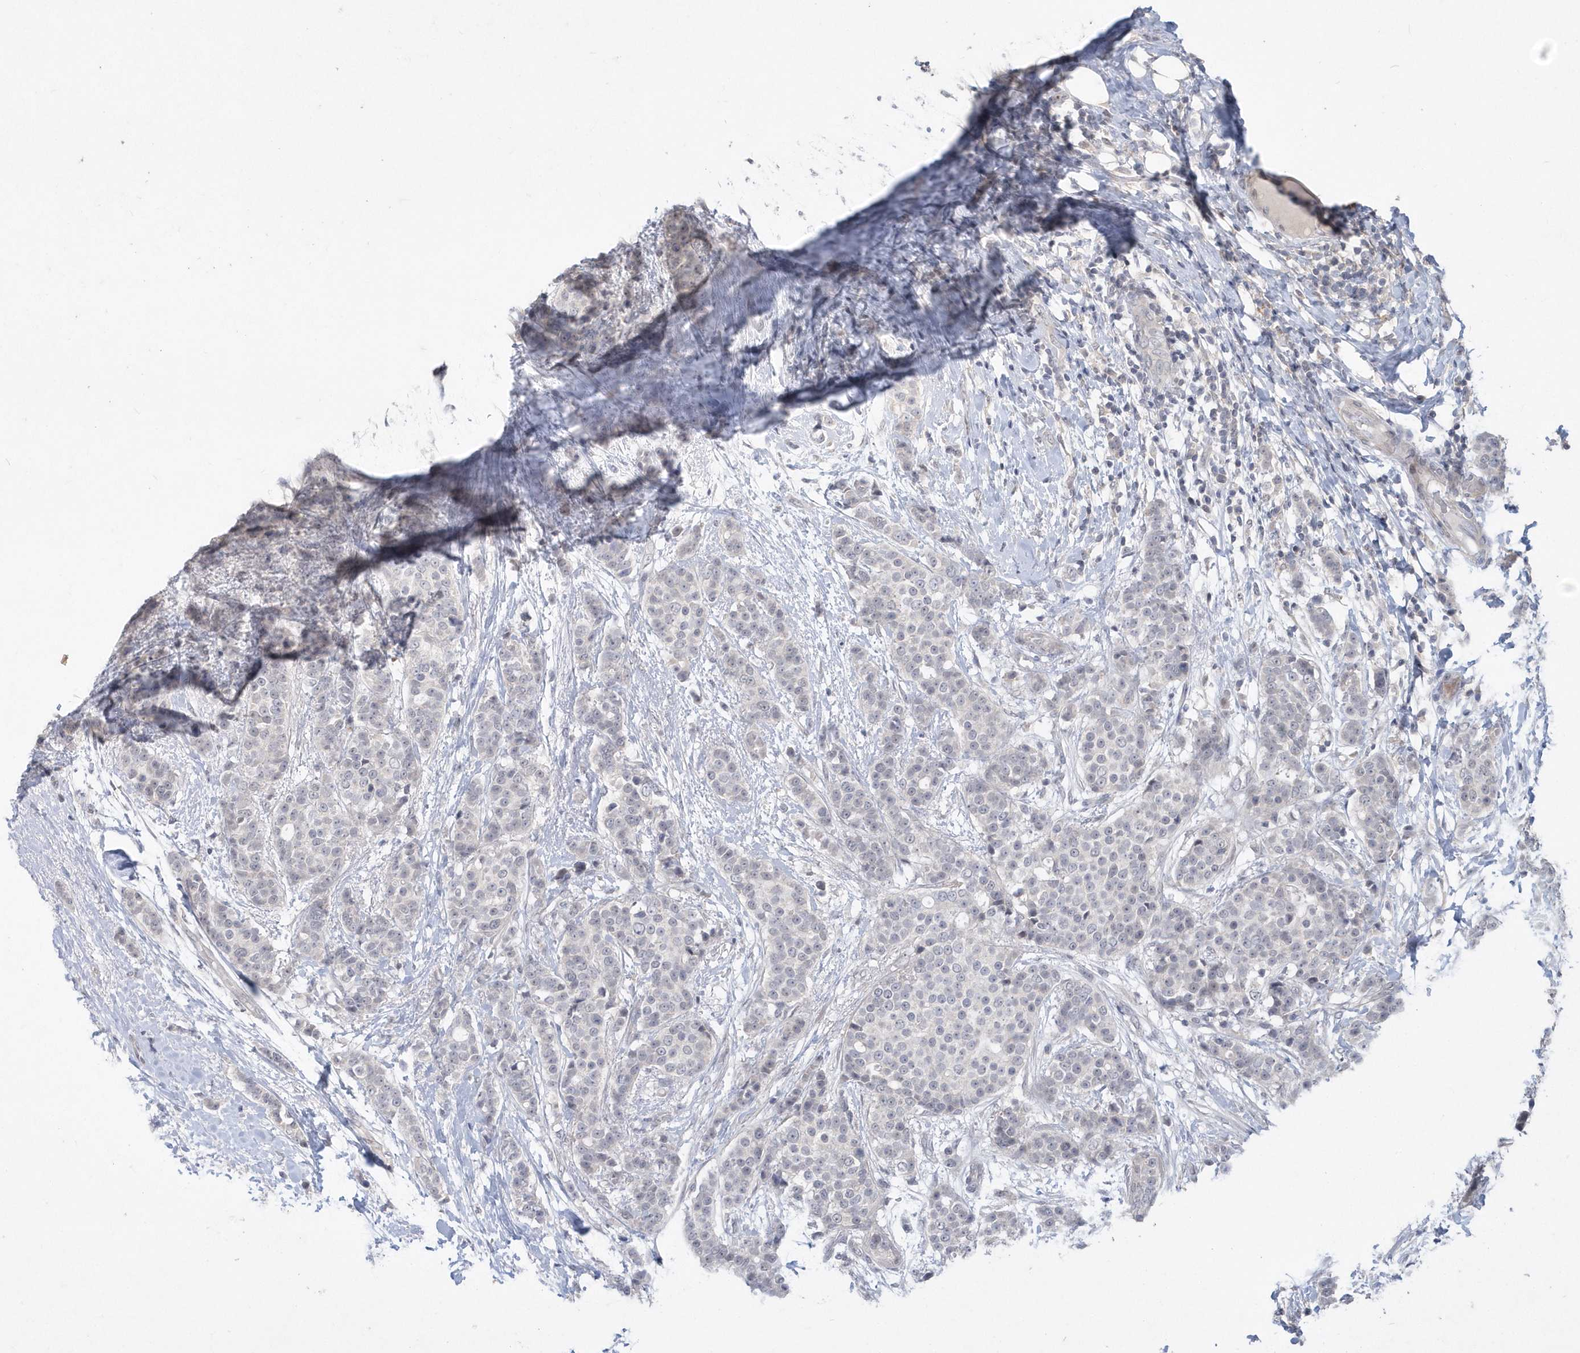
{"staining": {"intensity": "weak", "quantity": "<25%", "location": "nuclear"}, "tissue": "breast cancer", "cell_type": "Tumor cells", "image_type": "cancer", "snomed": [{"axis": "morphology", "description": "Lobular carcinoma"}, {"axis": "topography", "description": "Breast"}], "caption": "Tumor cells show no significant staining in breast cancer (lobular carcinoma).", "gene": "TSPEAR", "patient": {"sex": "female", "age": 51}}